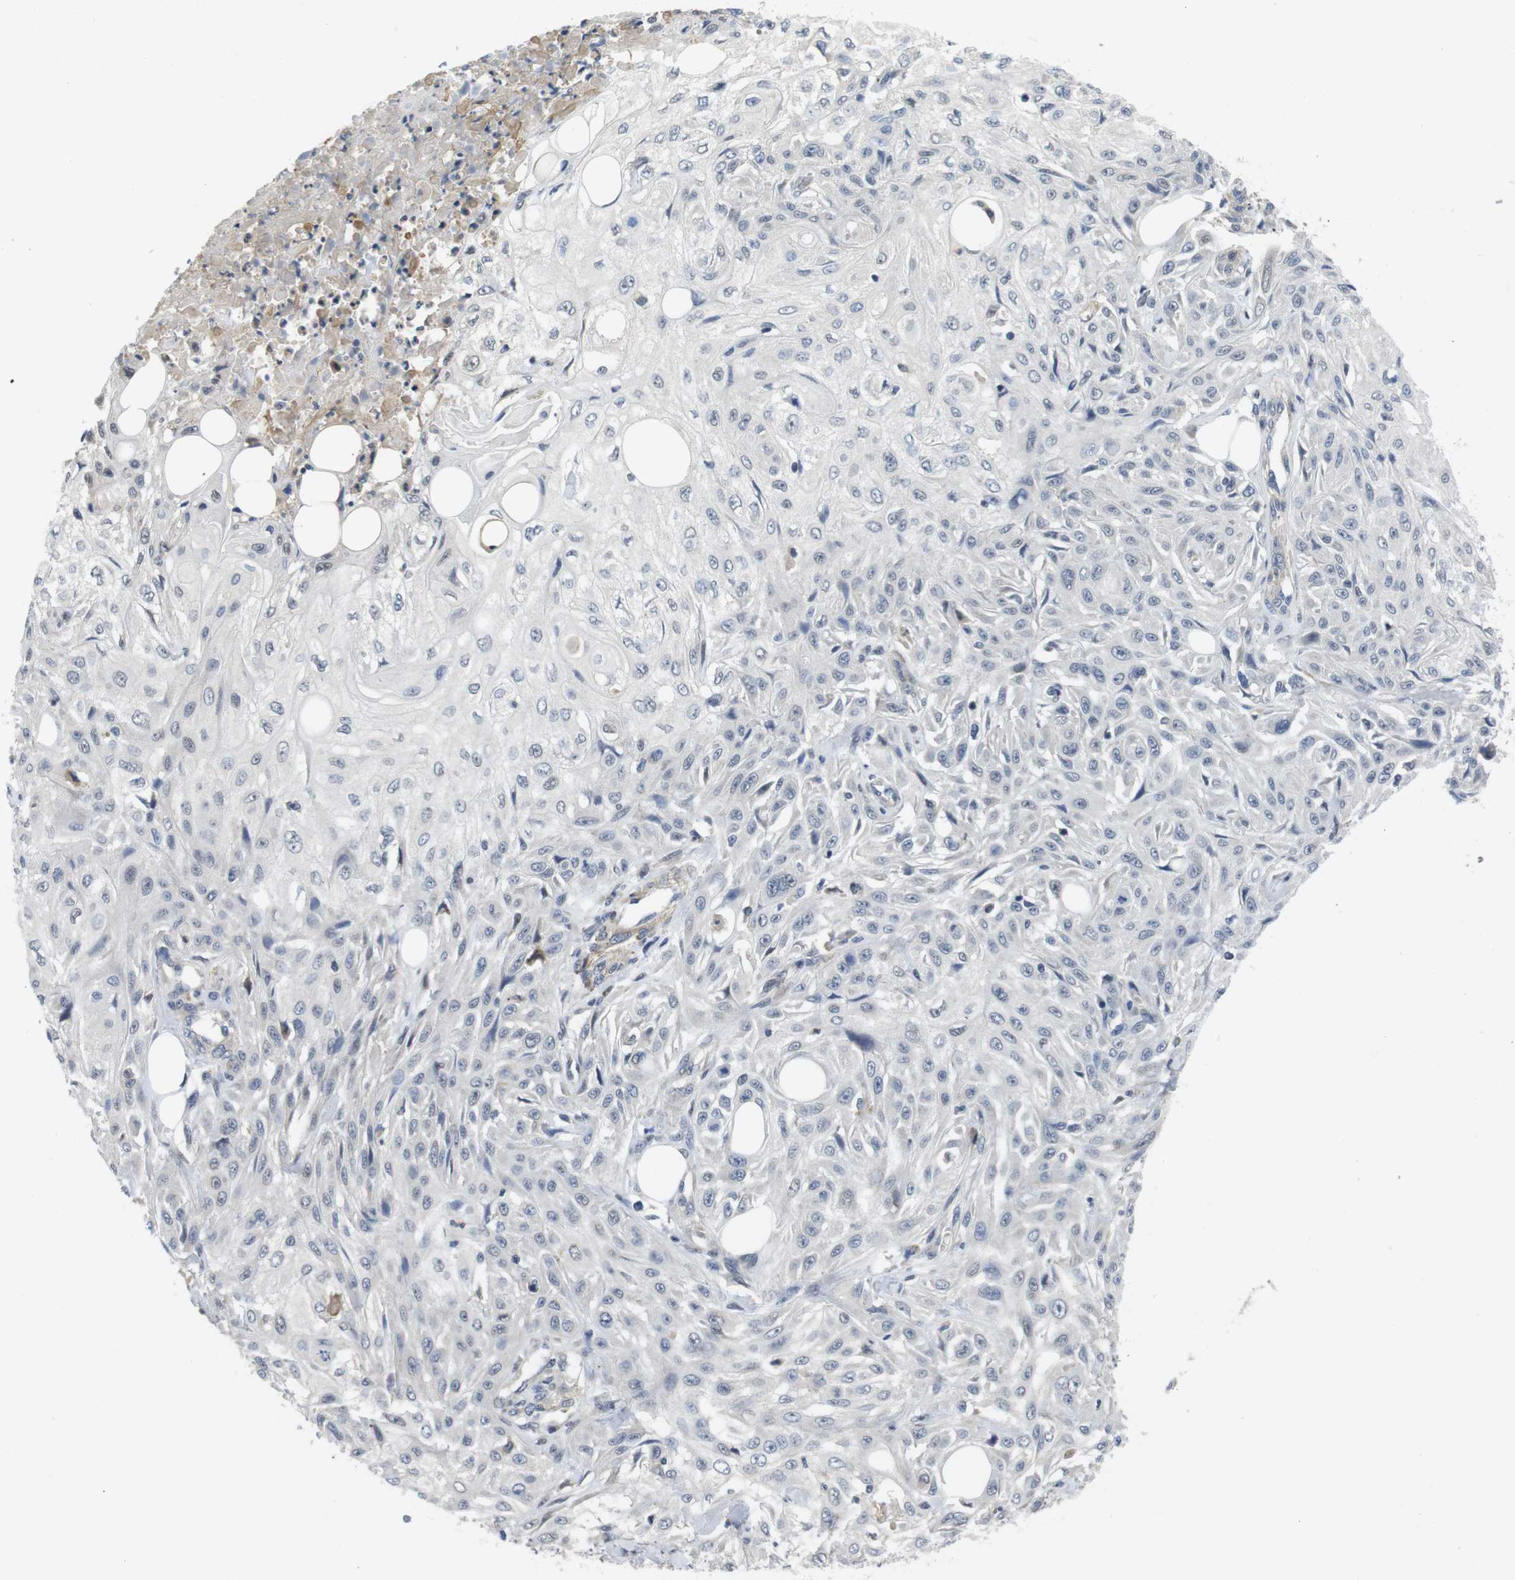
{"staining": {"intensity": "negative", "quantity": "none", "location": "none"}, "tissue": "skin cancer", "cell_type": "Tumor cells", "image_type": "cancer", "snomed": [{"axis": "morphology", "description": "Squamous cell carcinoma, NOS"}, {"axis": "topography", "description": "Skin"}], "caption": "High magnification brightfield microscopy of squamous cell carcinoma (skin) stained with DAB (brown) and counterstained with hematoxylin (blue): tumor cells show no significant expression.", "gene": "FNTA", "patient": {"sex": "male", "age": 75}}